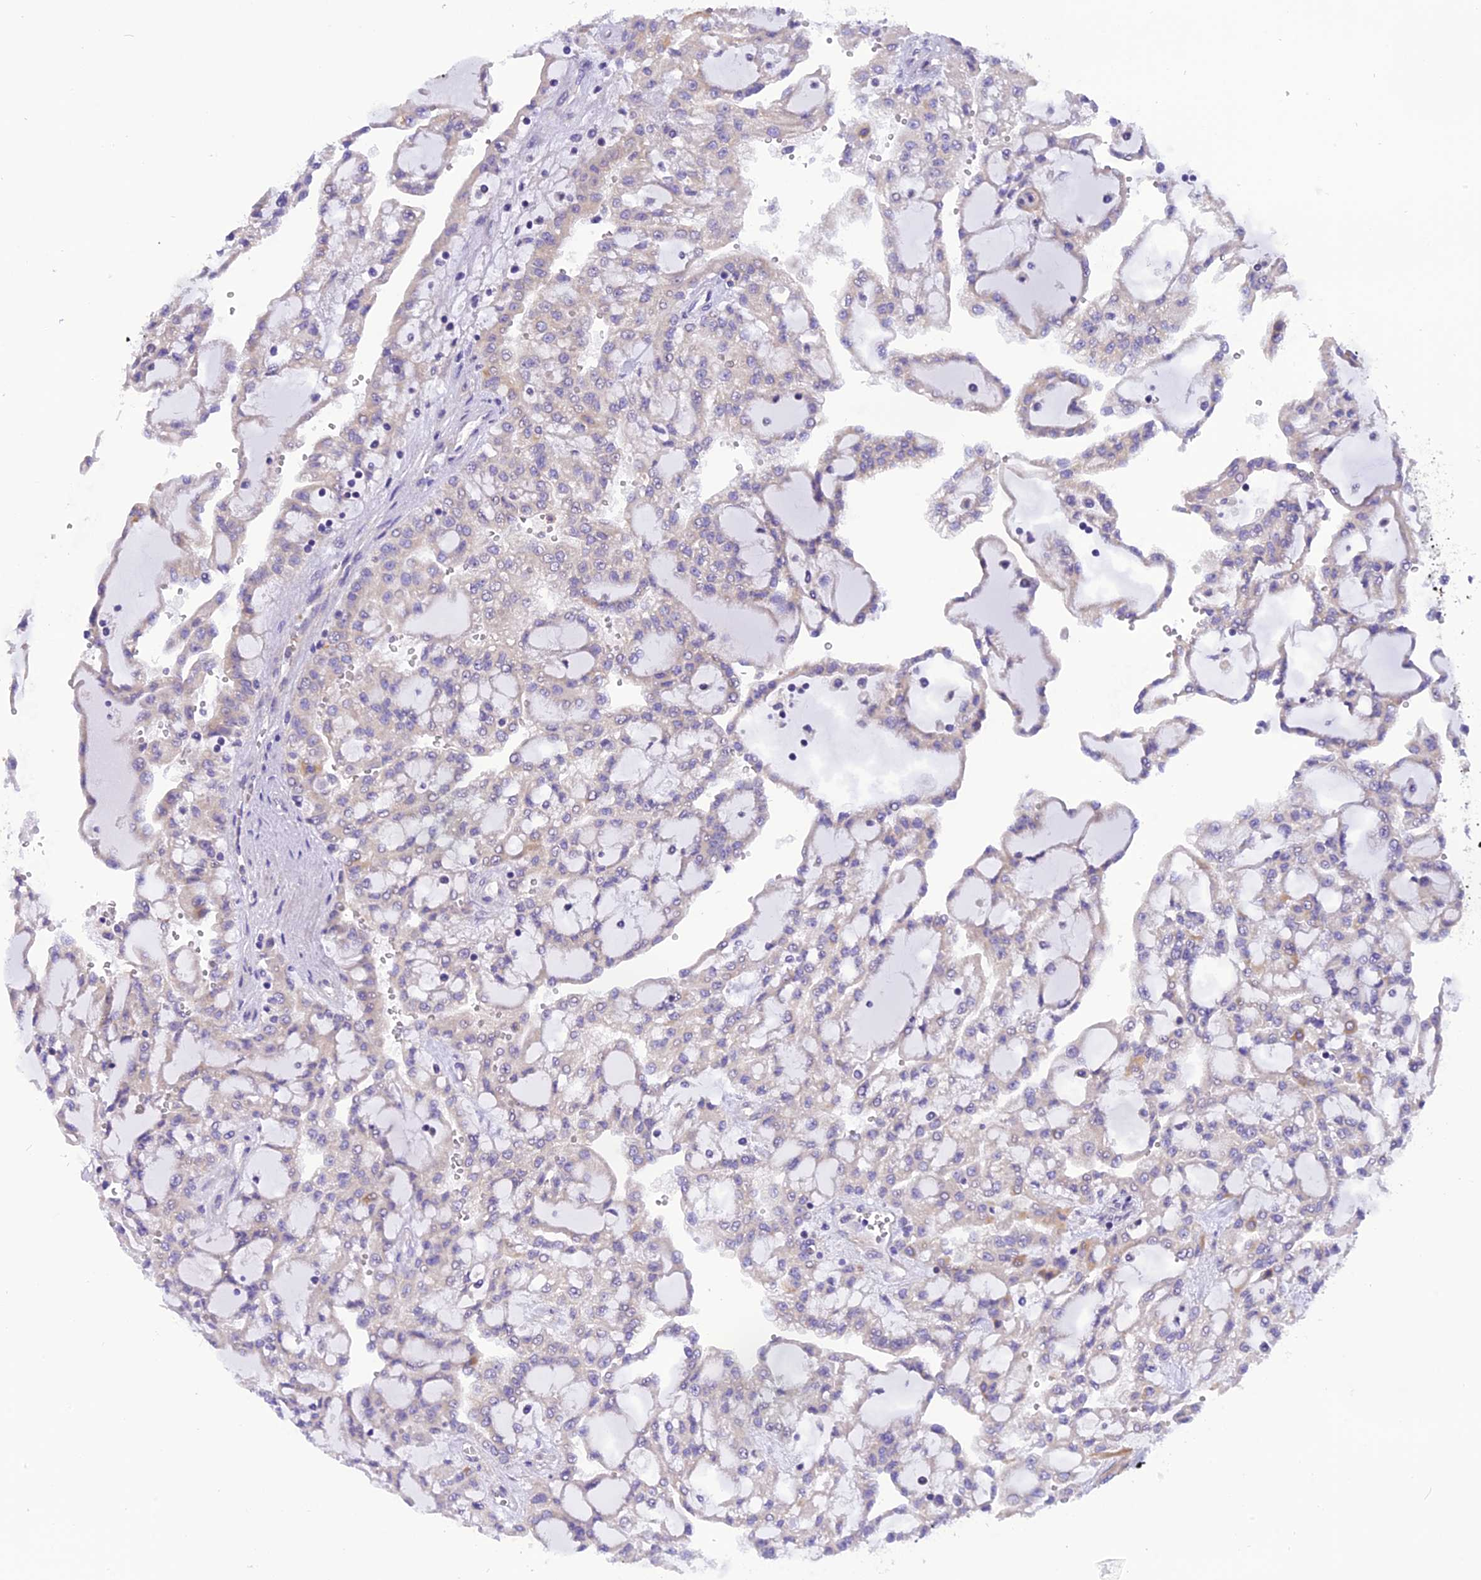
{"staining": {"intensity": "negative", "quantity": "none", "location": "none"}, "tissue": "renal cancer", "cell_type": "Tumor cells", "image_type": "cancer", "snomed": [{"axis": "morphology", "description": "Adenocarcinoma, NOS"}, {"axis": "topography", "description": "Kidney"}], "caption": "Immunohistochemical staining of human adenocarcinoma (renal) shows no significant positivity in tumor cells.", "gene": "TRIM3", "patient": {"sex": "male", "age": 63}}